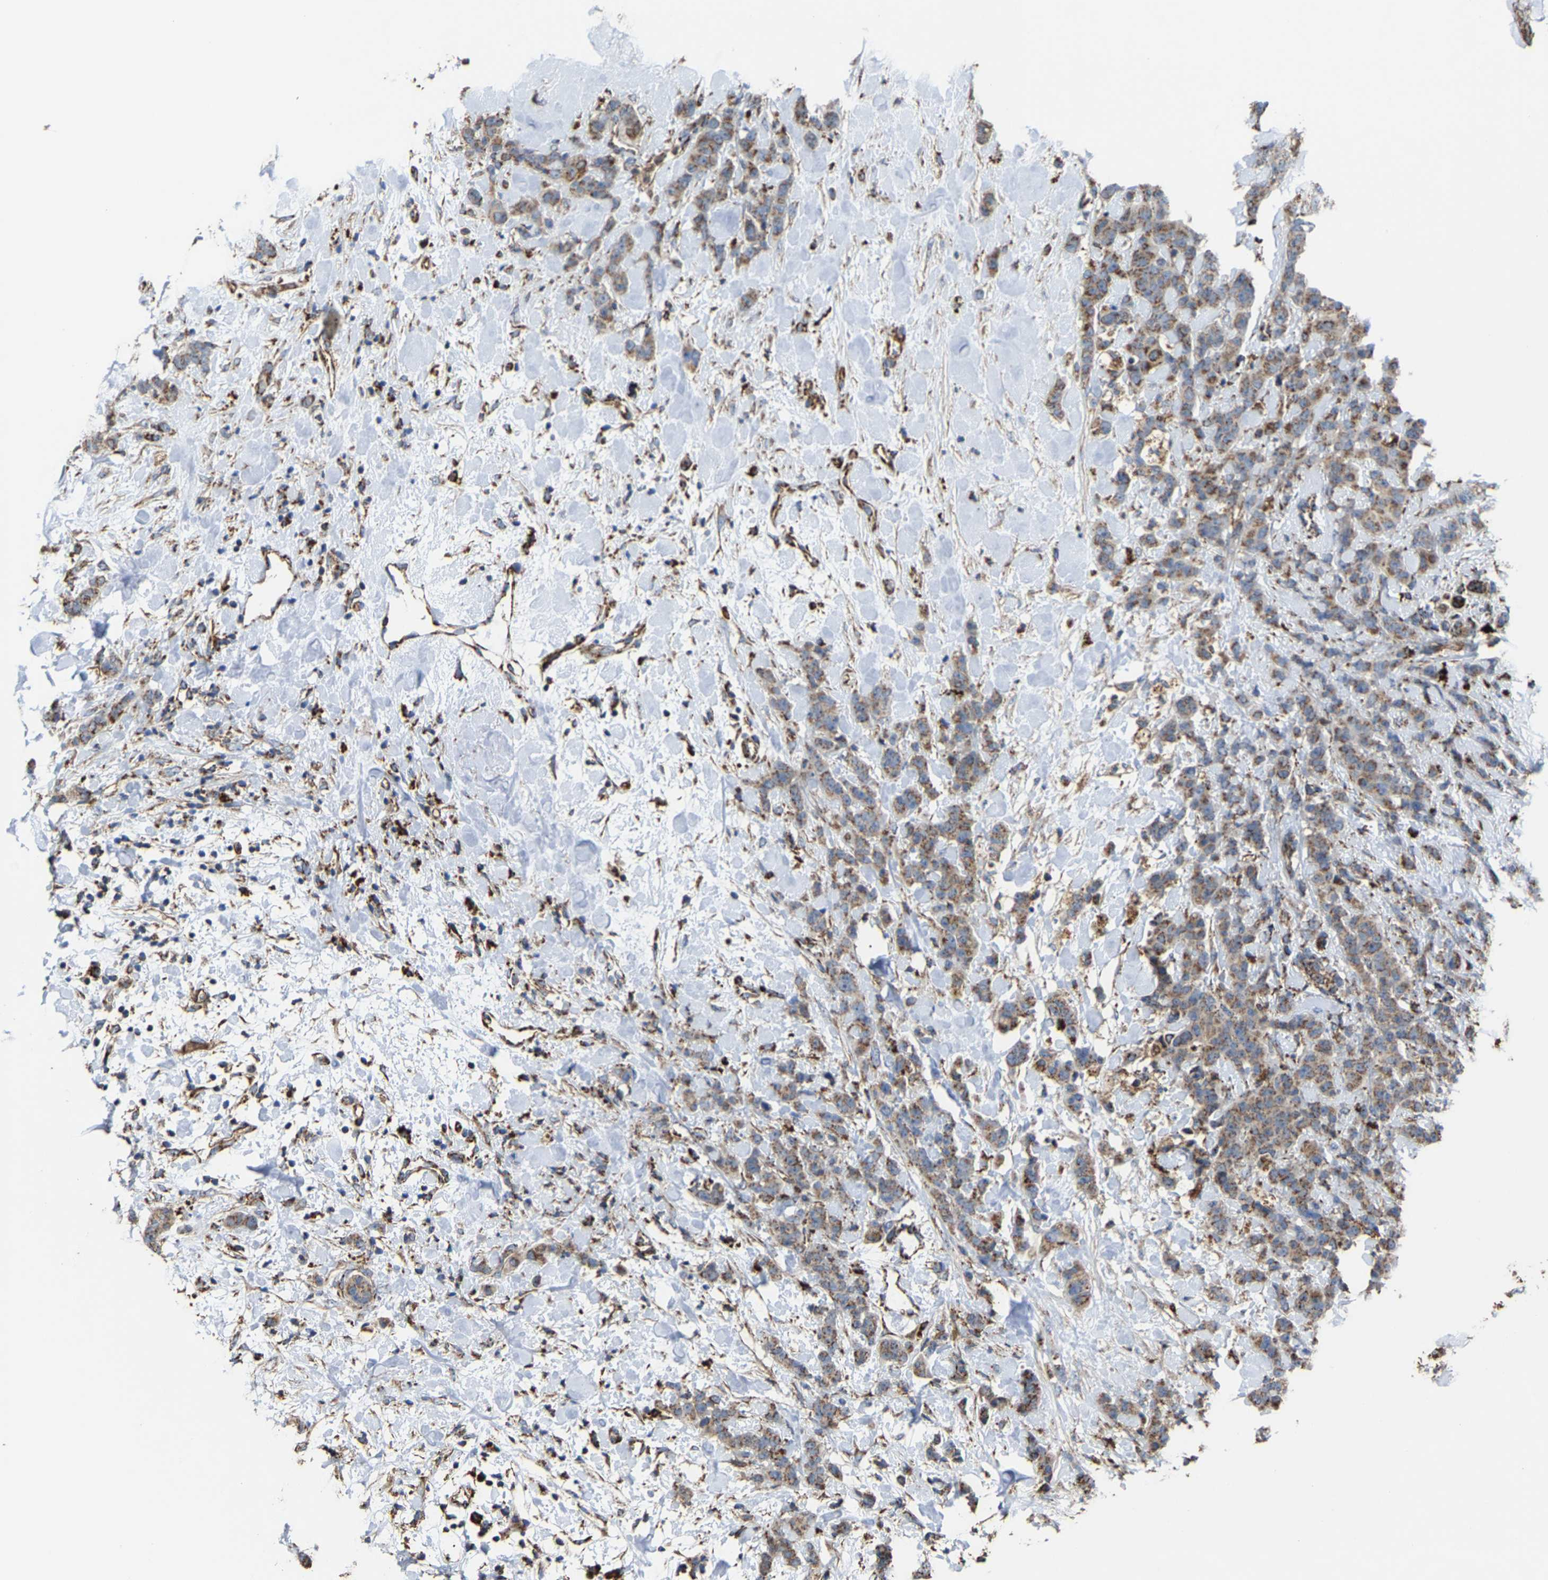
{"staining": {"intensity": "moderate", "quantity": ">75%", "location": "cytoplasmic/membranous"}, "tissue": "breast cancer", "cell_type": "Tumor cells", "image_type": "cancer", "snomed": [{"axis": "morphology", "description": "Normal tissue, NOS"}, {"axis": "morphology", "description": "Duct carcinoma"}, {"axis": "topography", "description": "Breast"}], "caption": "There is medium levels of moderate cytoplasmic/membranous expression in tumor cells of breast cancer, as demonstrated by immunohistochemical staining (brown color).", "gene": "NDUFV3", "patient": {"sex": "female", "age": 40}}